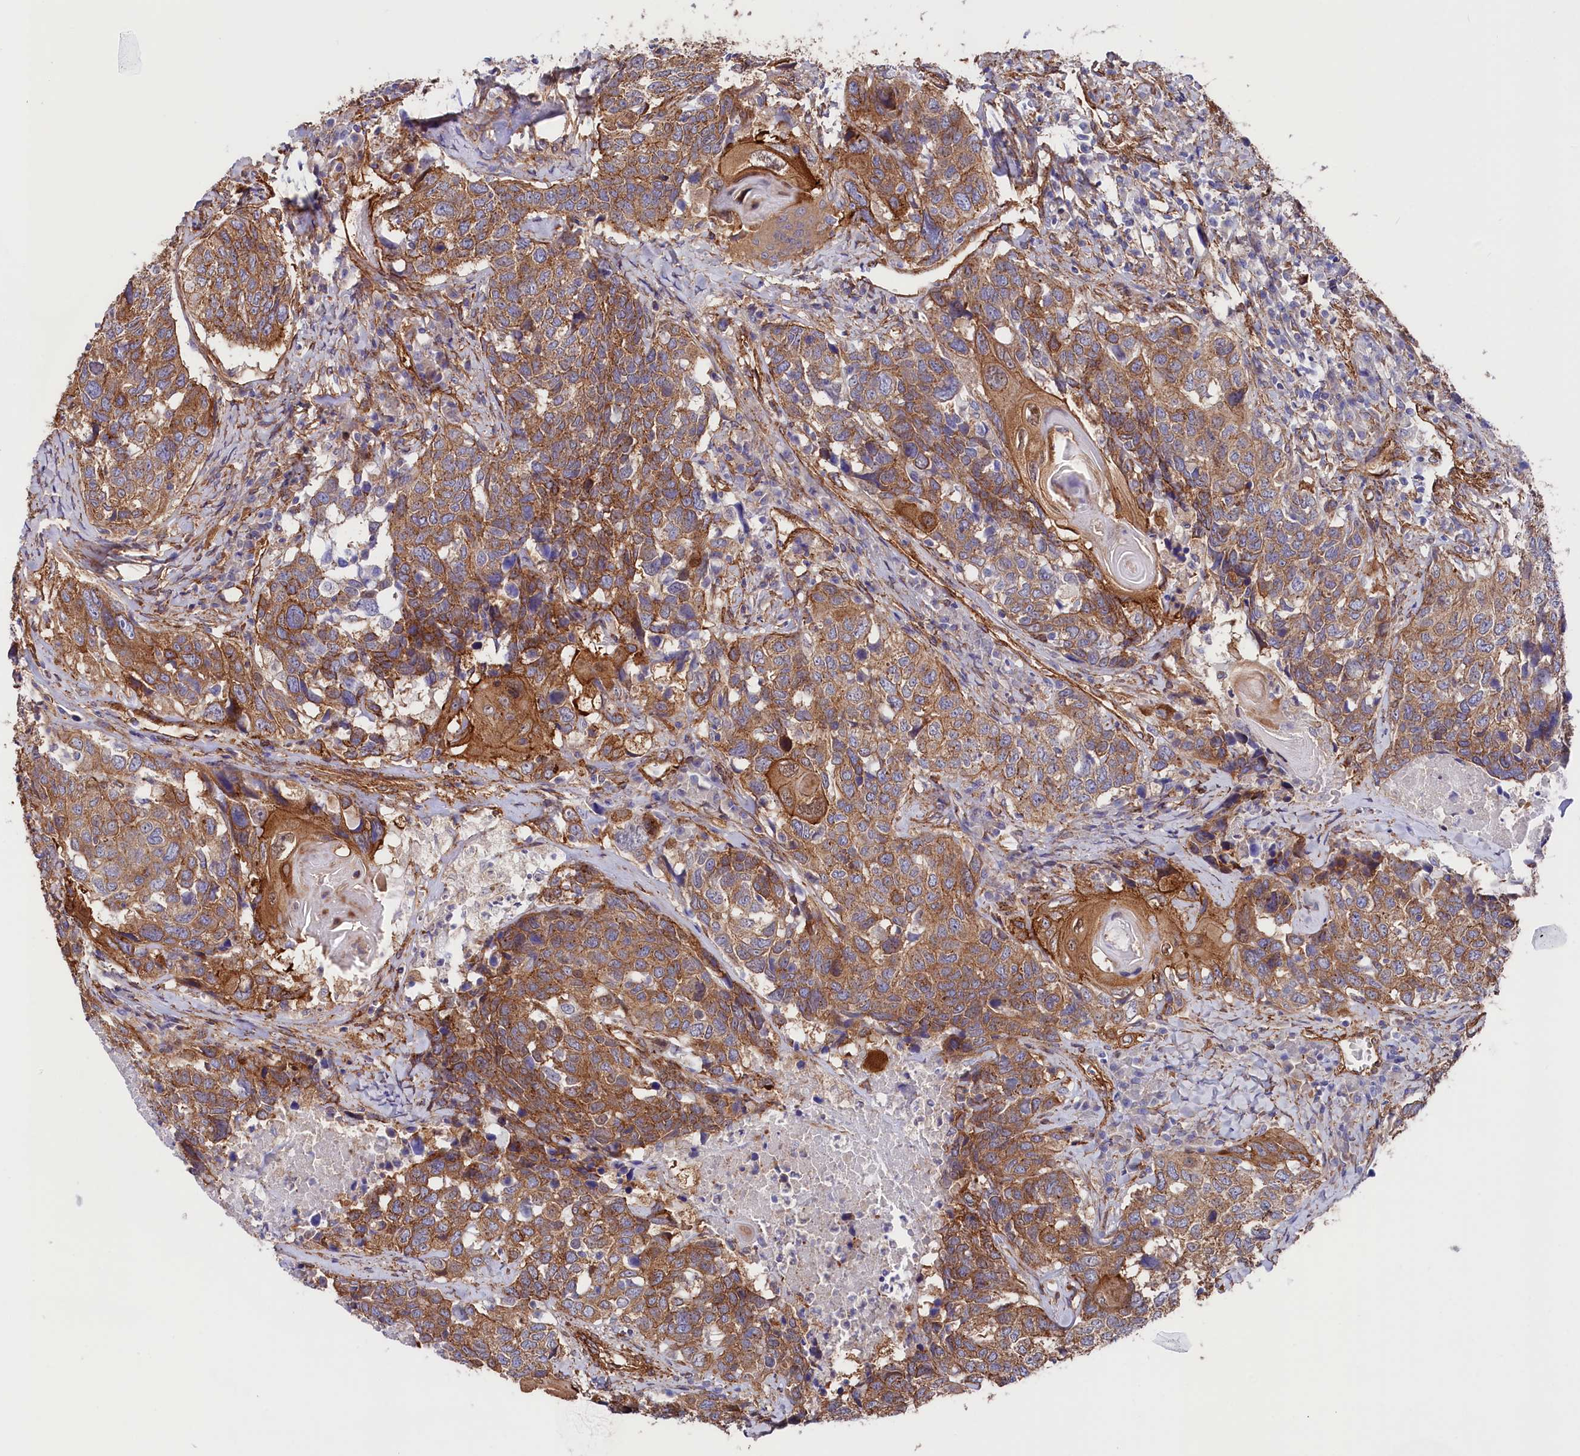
{"staining": {"intensity": "moderate", "quantity": ">75%", "location": "cytoplasmic/membranous"}, "tissue": "head and neck cancer", "cell_type": "Tumor cells", "image_type": "cancer", "snomed": [{"axis": "morphology", "description": "Squamous cell carcinoma, NOS"}, {"axis": "topography", "description": "Head-Neck"}], "caption": "This is an image of IHC staining of head and neck cancer, which shows moderate expression in the cytoplasmic/membranous of tumor cells.", "gene": "TNKS1BP1", "patient": {"sex": "male", "age": 66}}